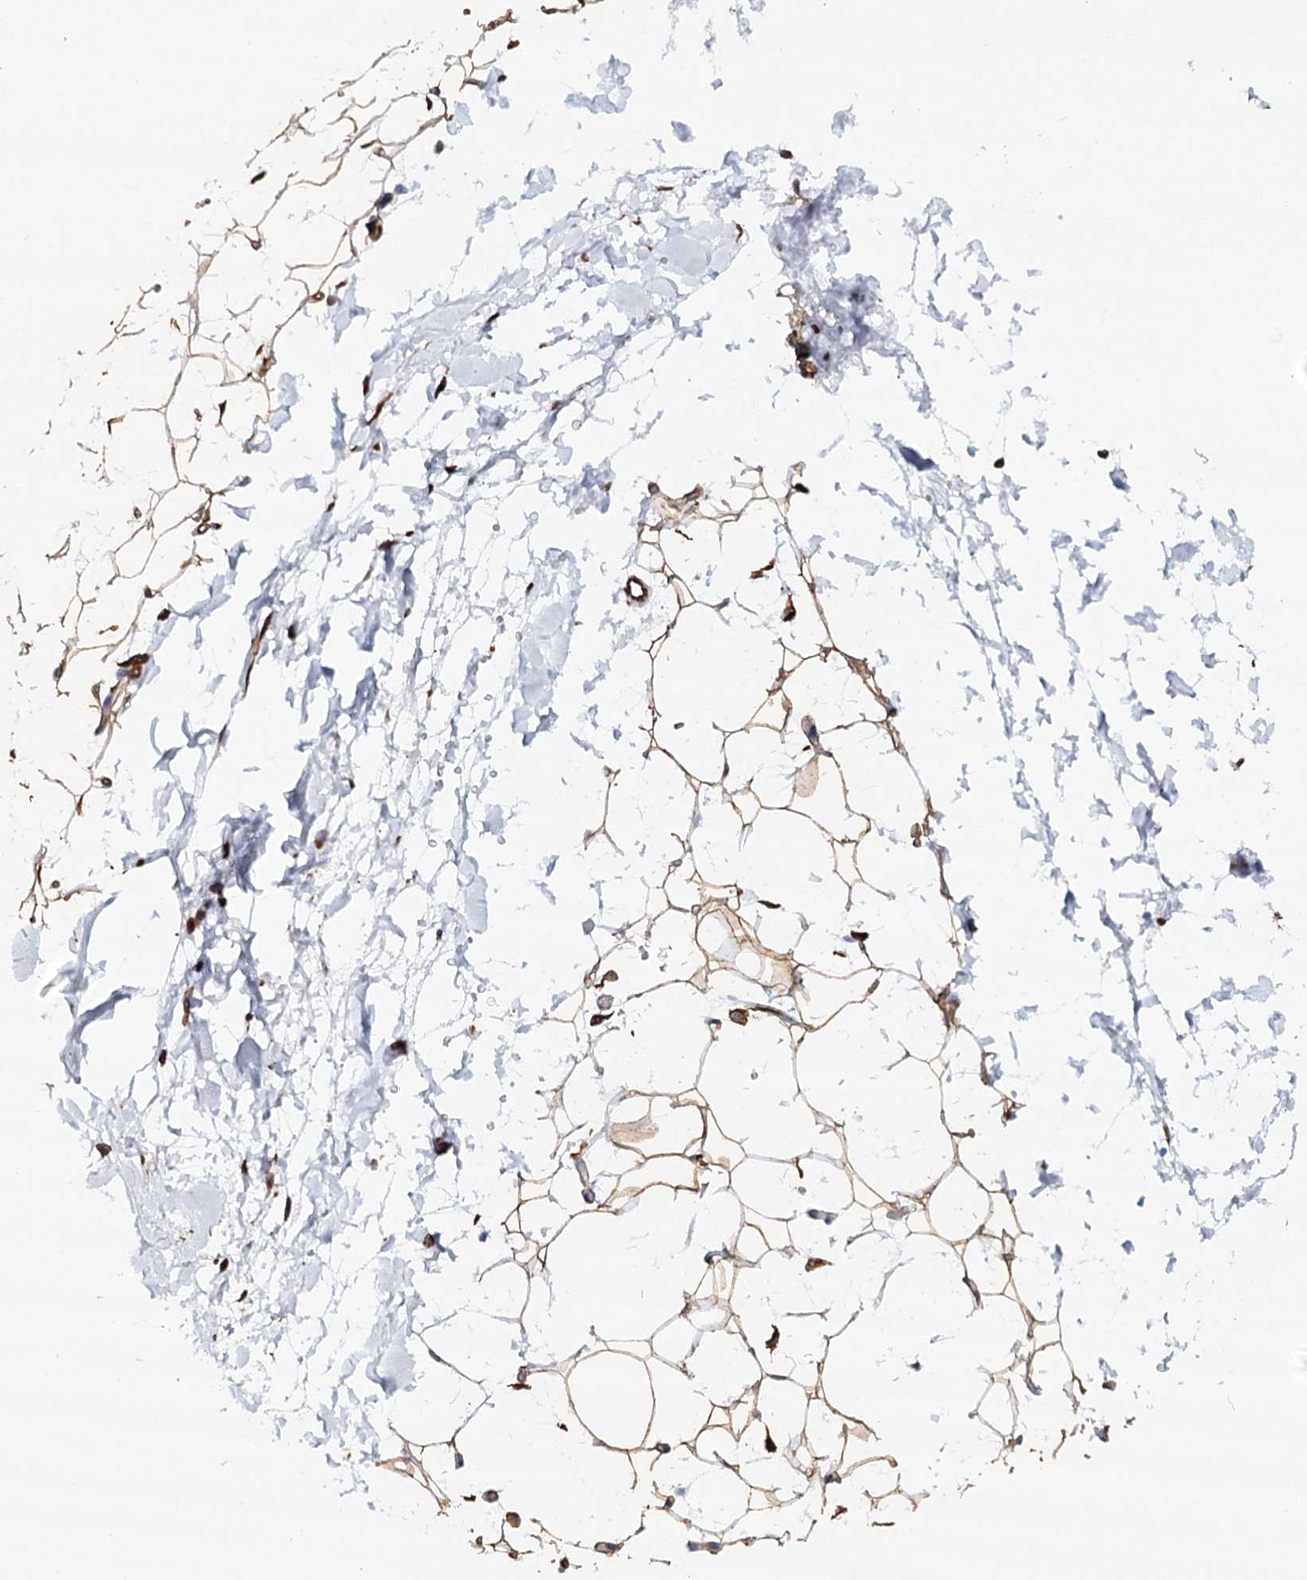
{"staining": {"intensity": "moderate", "quantity": ">75%", "location": "cytoplasmic/membranous"}, "tissue": "adipose tissue", "cell_type": "Adipocytes", "image_type": "normal", "snomed": [{"axis": "morphology", "description": "Normal tissue, NOS"}, {"axis": "topography", "description": "Breast"}], "caption": "A medium amount of moderate cytoplasmic/membranous expression is appreciated in about >75% of adipocytes in benign adipose tissue.", "gene": "SYNPO", "patient": {"sex": "female", "age": 26}}